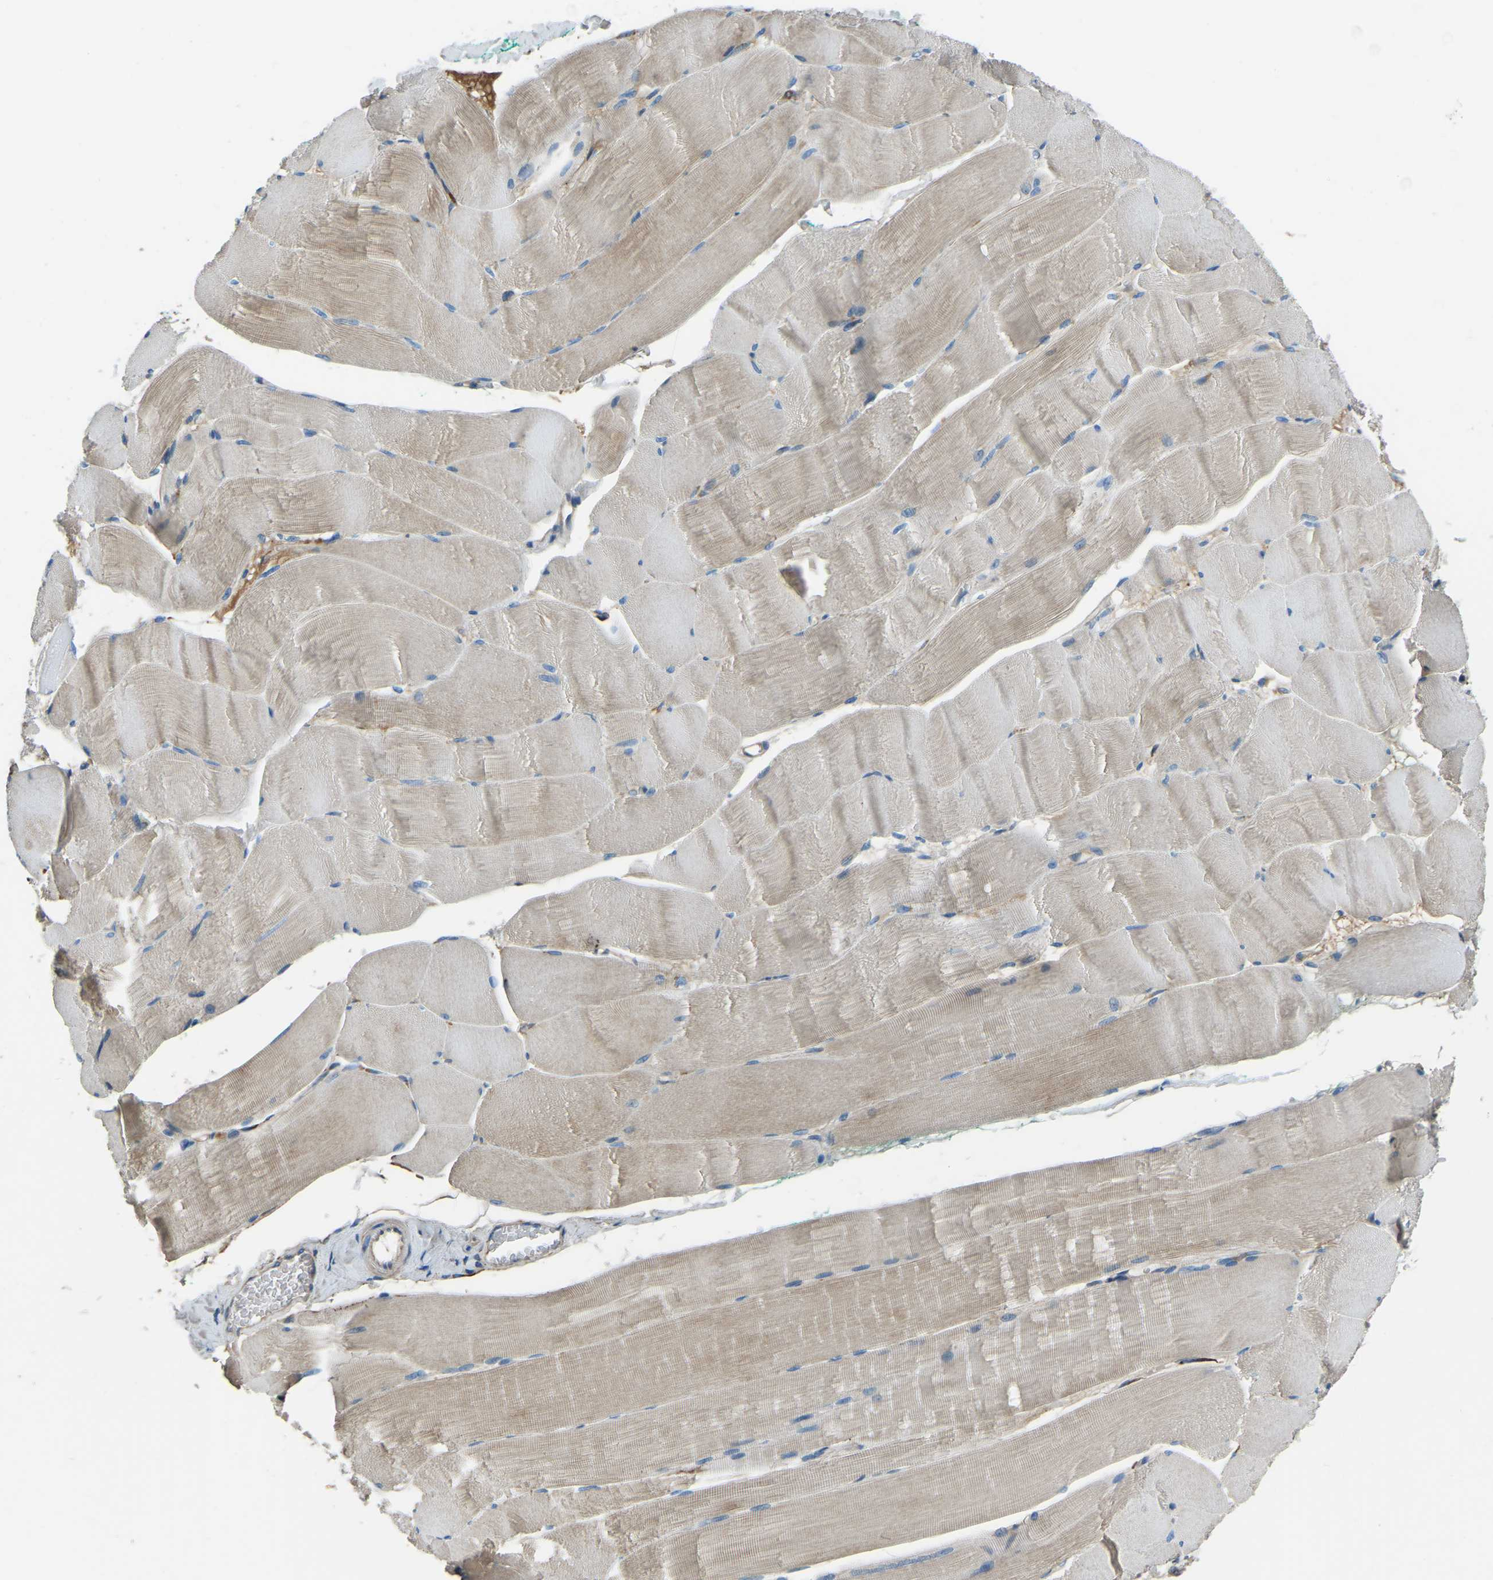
{"staining": {"intensity": "weak", "quantity": ">75%", "location": "cytoplasmic/membranous"}, "tissue": "skeletal muscle", "cell_type": "Myocytes", "image_type": "normal", "snomed": [{"axis": "morphology", "description": "Normal tissue, NOS"}, {"axis": "morphology", "description": "Squamous cell carcinoma, NOS"}, {"axis": "topography", "description": "Skeletal muscle"}], "caption": "A high-resolution micrograph shows IHC staining of normal skeletal muscle, which displays weak cytoplasmic/membranous staining in about >75% of myocytes.", "gene": "COL3A1", "patient": {"sex": "male", "age": 51}}